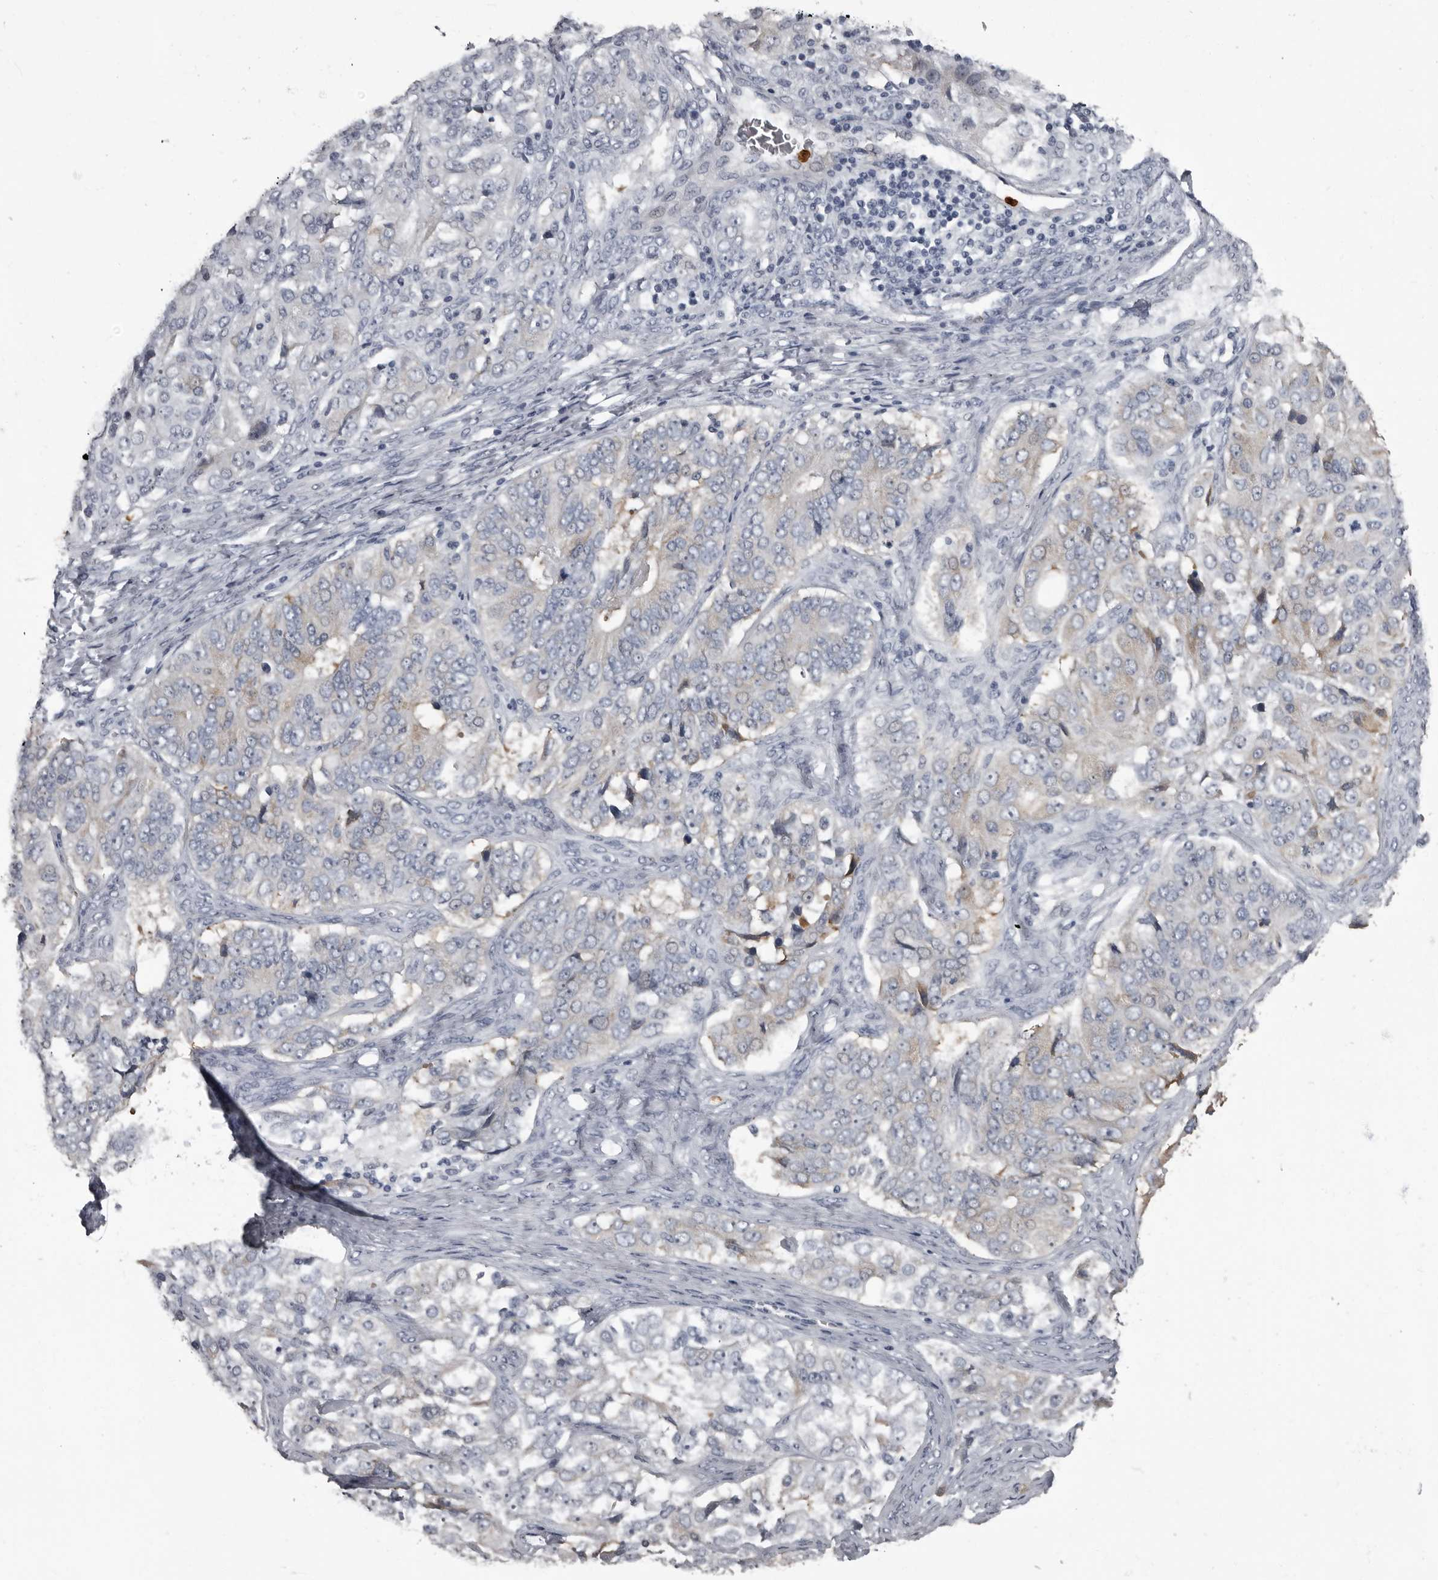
{"staining": {"intensity": "weak", "quantity": "<25%", "location": "cytoplasmic/membranous"}, "tissue": "ovarian cancer", "cell_type": "Tumor cells", "image_type": "cancer", "snomed": [{"axis": "morphology", "description": "Carcinoma, endometroid"}, {"axis": "topography", "description": "Ovary"}], "caption": "Endometroid carcinoma (ovarian) was stained to show a protein in brown. There is no significant expression in tumor cells. (DAB (3,3'-diaminobenzidine) IHC with hematoxylin counter stain).", "gene": "TPD52L1", "patient": {"sex": "female", "age": 51}}